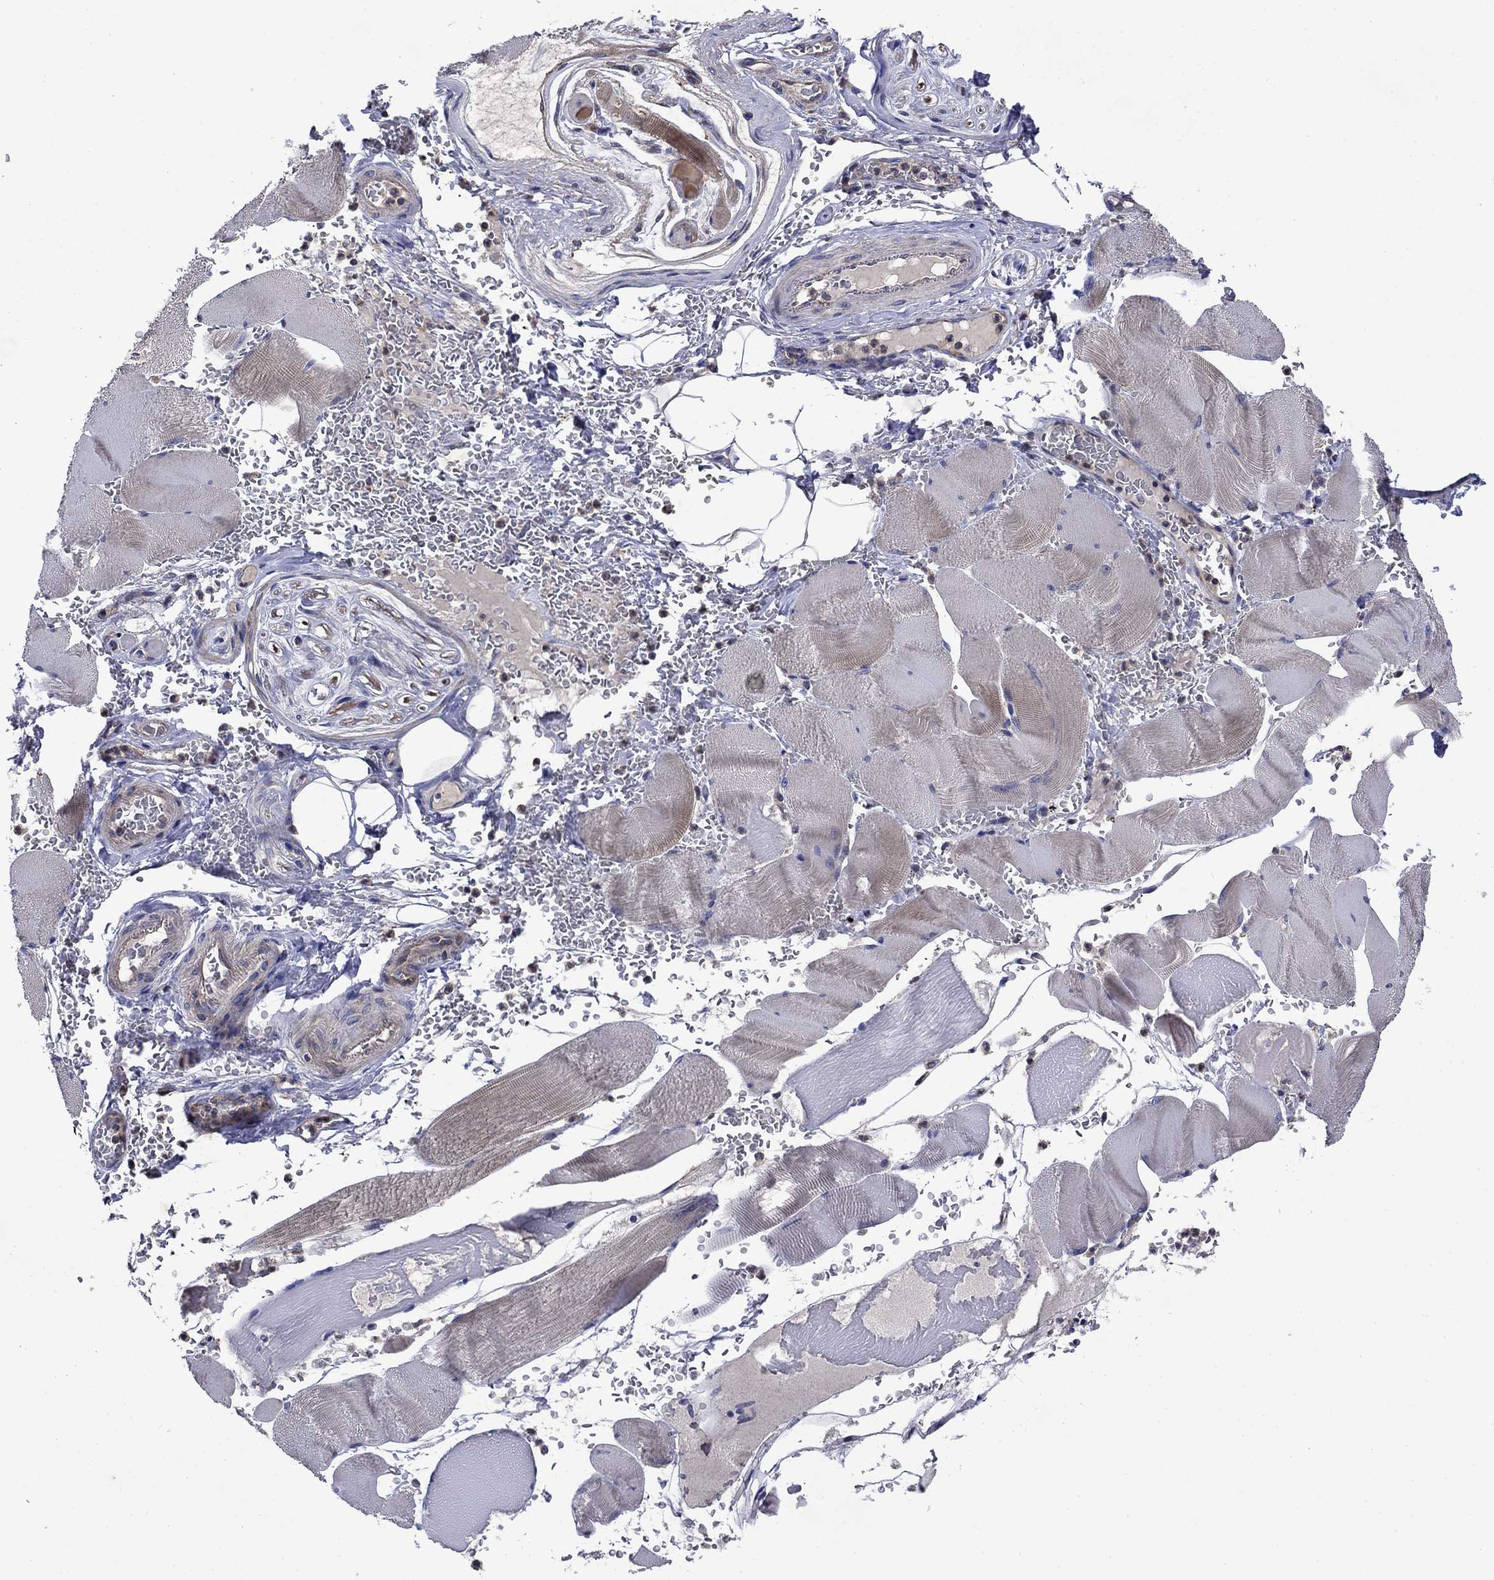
{"staining": {"intensity": "negative", "quantity": "none", "location": "none"}, "tissue": "skeletal muscle", "cell_type": "Myocytes", "image_type": "normal", "snomed": [{"axis": "morphology", "description": "Normal tissue, NOS"}, {"axis": "topography", "description": "Skeletal muscle"}], "caption": "Immunohistochemistry (IHC) photomicrograph of unremarkable skeletal muscle: human skeletal muscle stained with DAB (3,3'-diaminobenzidine) displays no significant protein staining in myocytes. (Brightfield microscopy of DAB (3,3'-diaminobenzidine) immunohistochemistry (IHC) at high magnification).", "gene": "KIF22", "patient": {"sex": "male", "age": 56}}